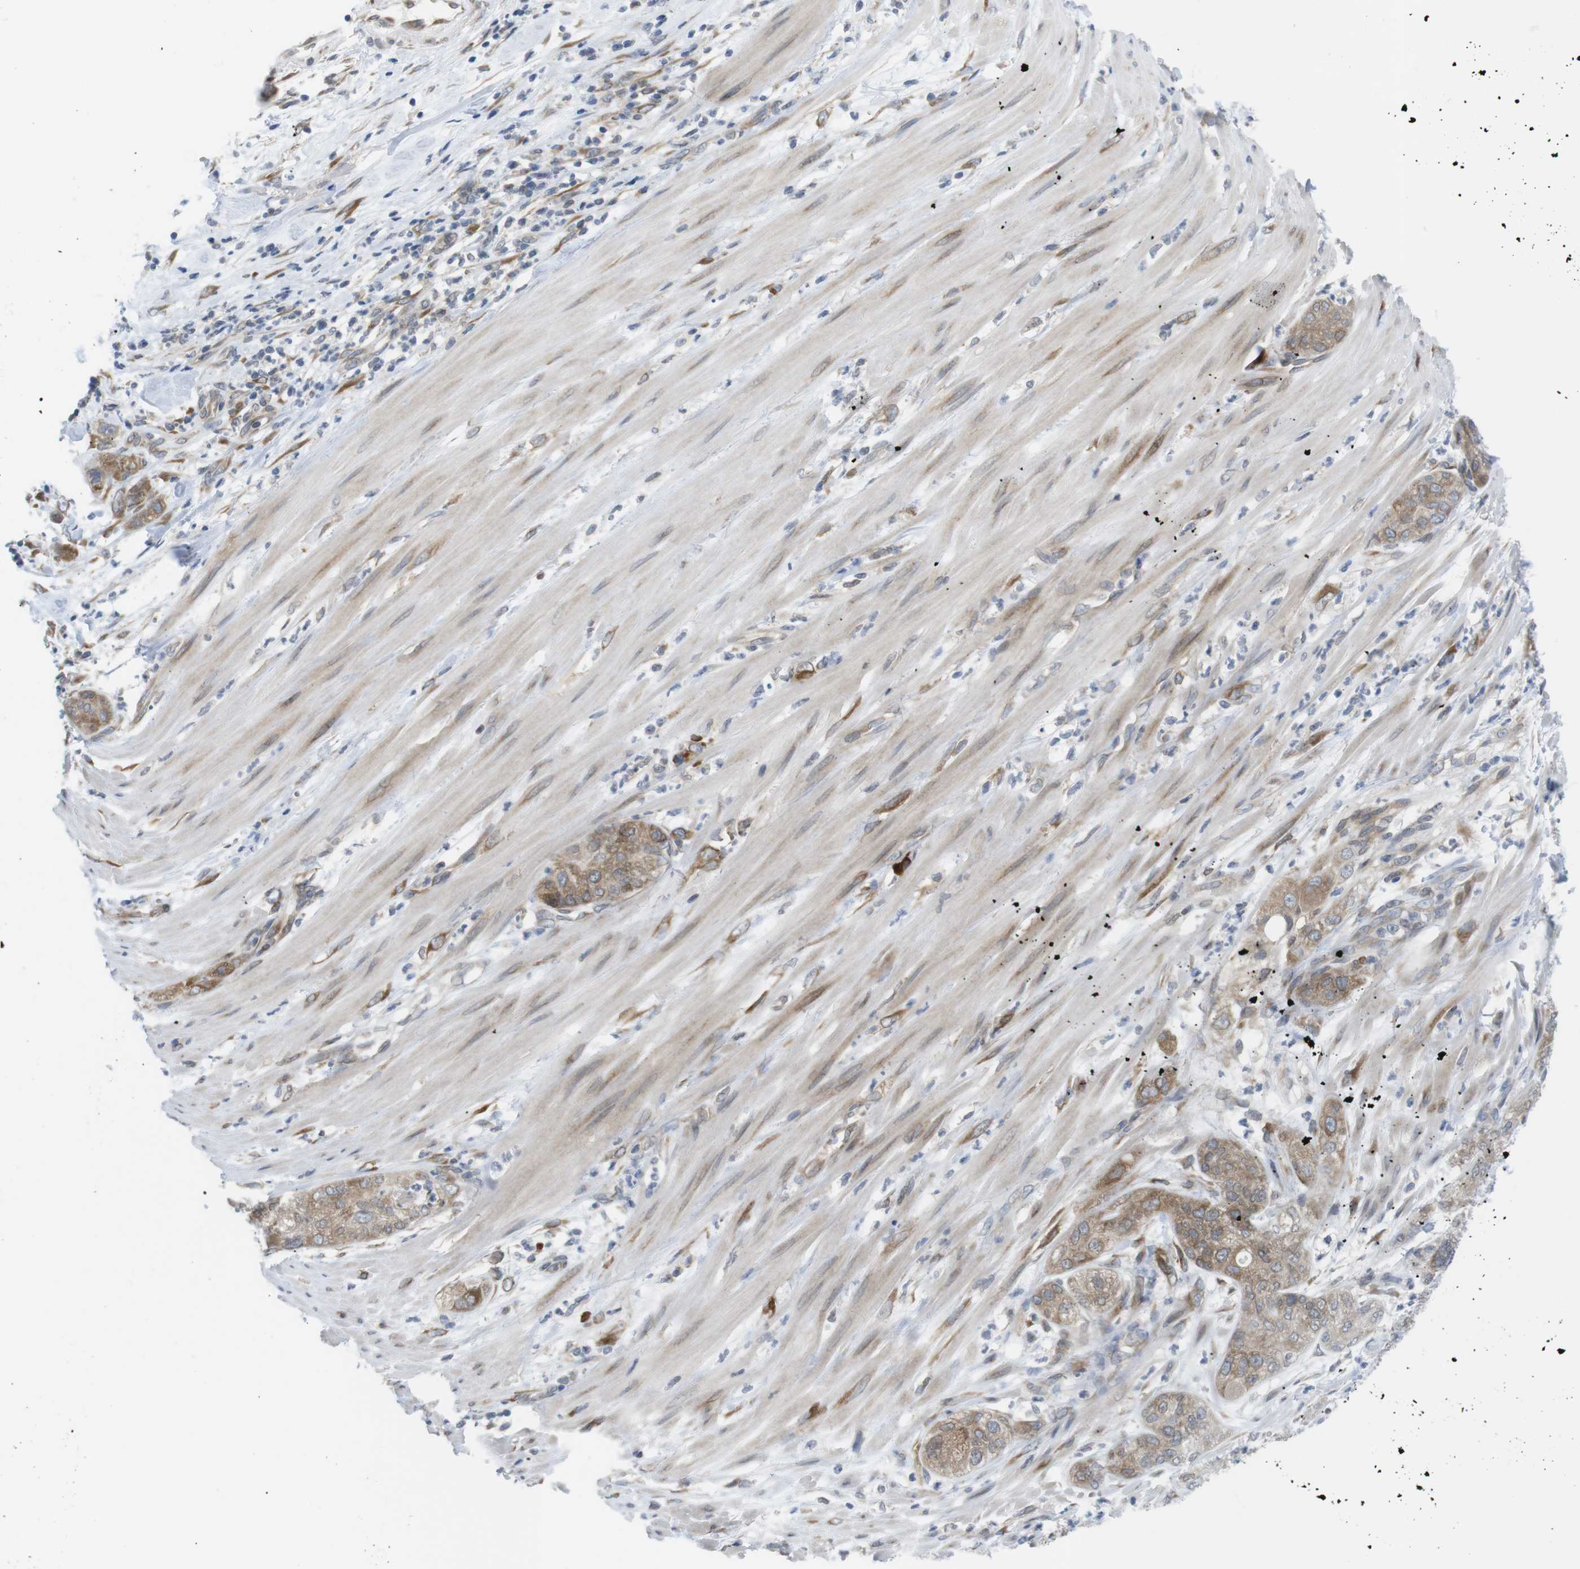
{"staining": {"intensity": "moderate", "quantity": "25%-75%", "location": "cytoplasmic/membranous"}, "tissue": "pancreatic cancer", "cell_type": "Tumor cells", "image_type": "cancer", "snomed": [{"axis": "morphology", "description": "Adenocarcinoma, NOS"}, {"axis": "topography", "description": "Pancreas"}], "caption": "Immunohistochemistry (DAB) staining of pancreatic adenocarcinoma shows moderate cytoplasmic/membranous protein positivity in approximately 25%-75% of tumor cells. The staining is performed using DAB brown chromogen to label protein expression. The nuclei are counter-stained blue using hematoxylin.", "gene": "ERGIC3", "patient": {"sex": "female", "age": 78}}